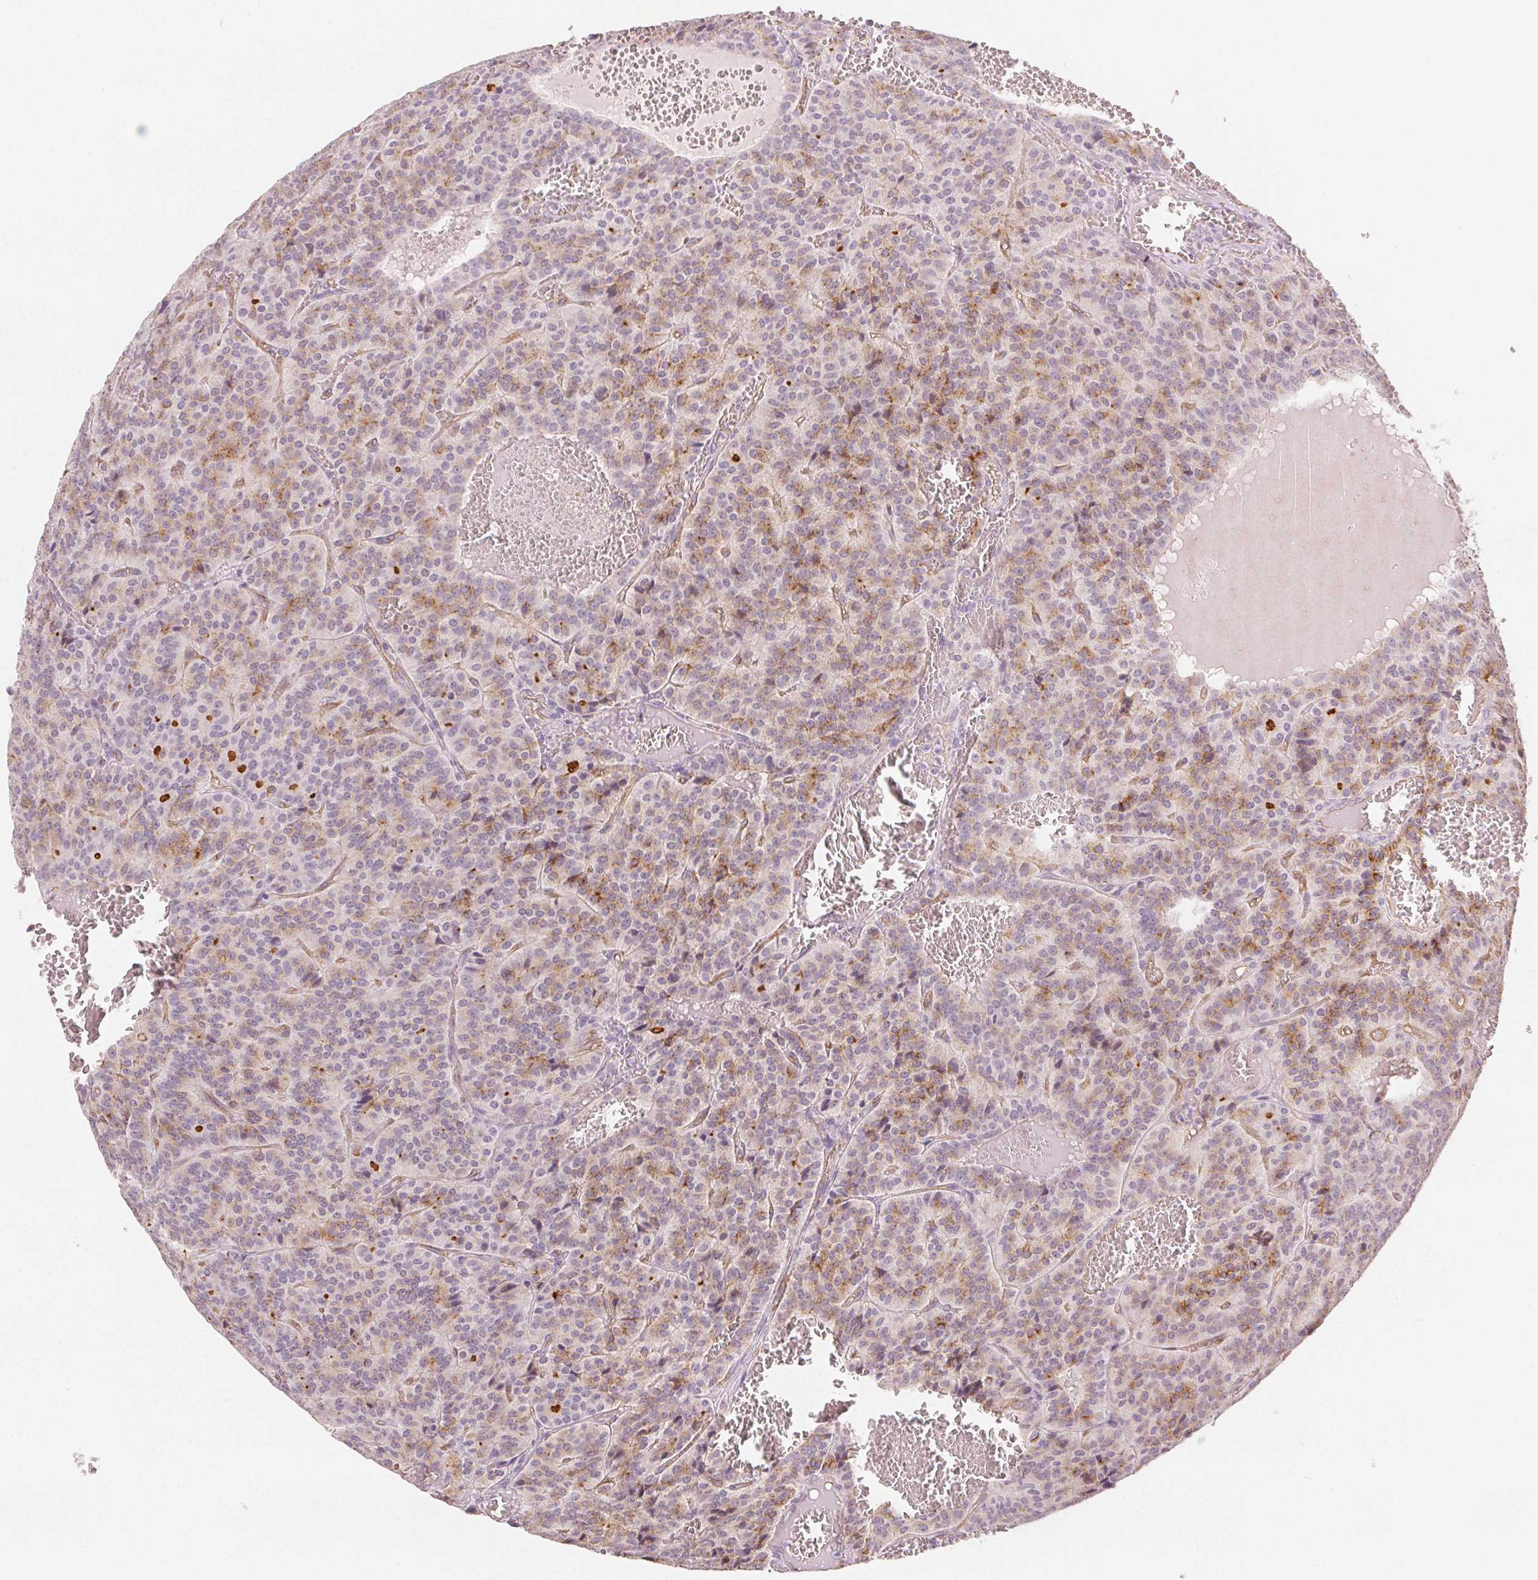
{"staining": {"intensity": "moderate", "quantity": "<25%", "location": "cytoplasmic/membranous"}, "tissue": "carcinoid", "cell_type": "Tumor cells", "image_type": "cancer", "snomed": [{"axis": "morphology", "description": "Carcinoid, malignant, NOS"}, {"axis": "topography", "description": "Lung"}], "caption": "Brown immunohistochemical staining in human carcinoid (malignant) reveals moderate cytoplasmic/membranous expression in about <25% of tumor cells.", "gene": "PODXL", "patient": {"sex": "male", "age": 70}}